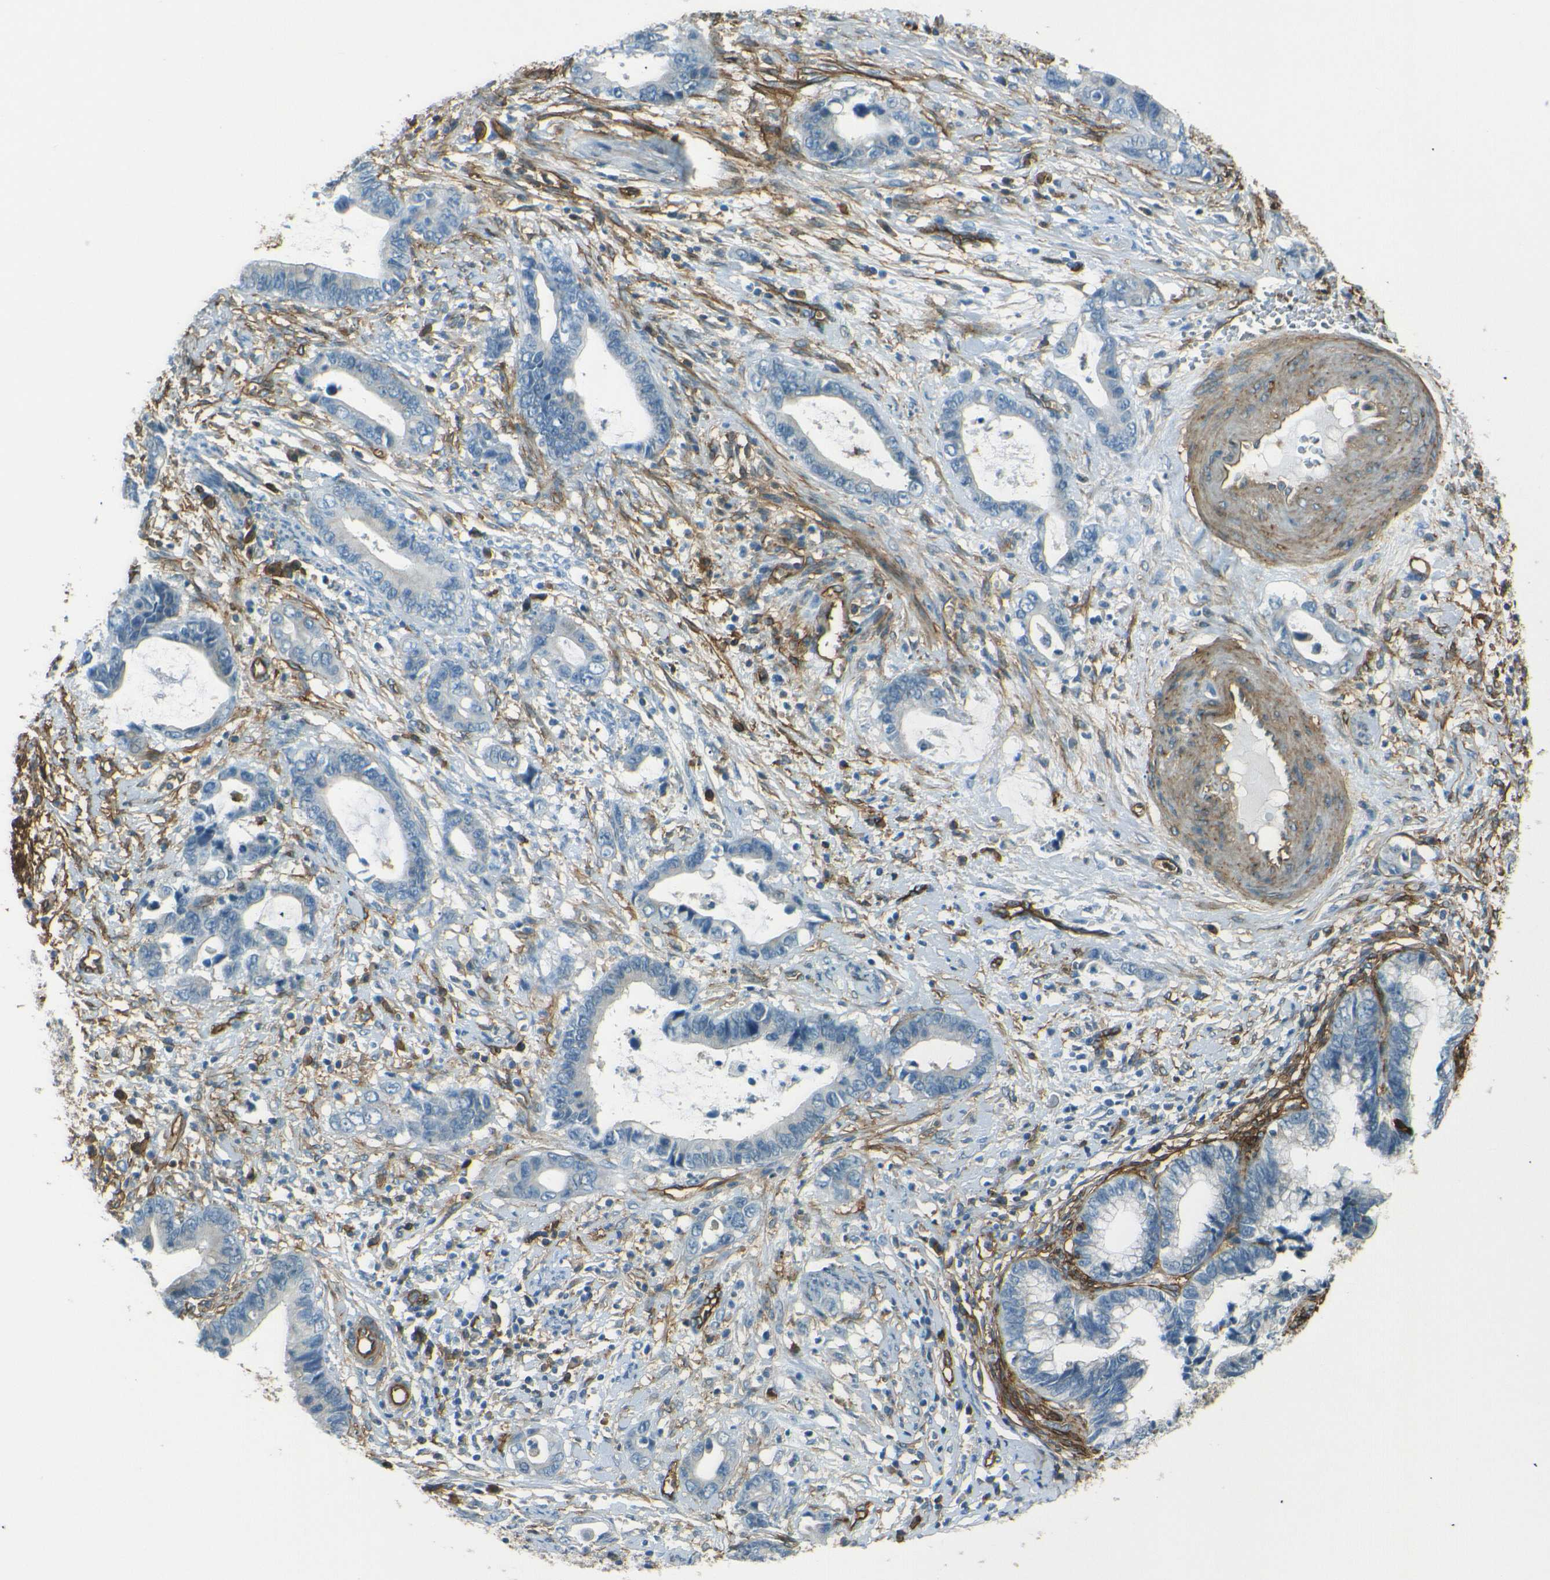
{"staining": {"intensity": "negative", "quantity": "none", "location": "none"}, "tissue": "cervical cancer", "cell_type": "Tumor cells", "image_type": "cancer", "snomed": [{"axis": "morphology", "description": "Adenocarcinoma, NOS"}, {"axis": "topography", "description": "Cervix"}], "caption": "High power microscopy micrograph of an immunohistochemistry histopathology image of adenocarcinoma (cervical), revealing no significant positivity in tumor cells.", "gene": "ENTPD1", "patient": {"sex": "female", "age": 44}}